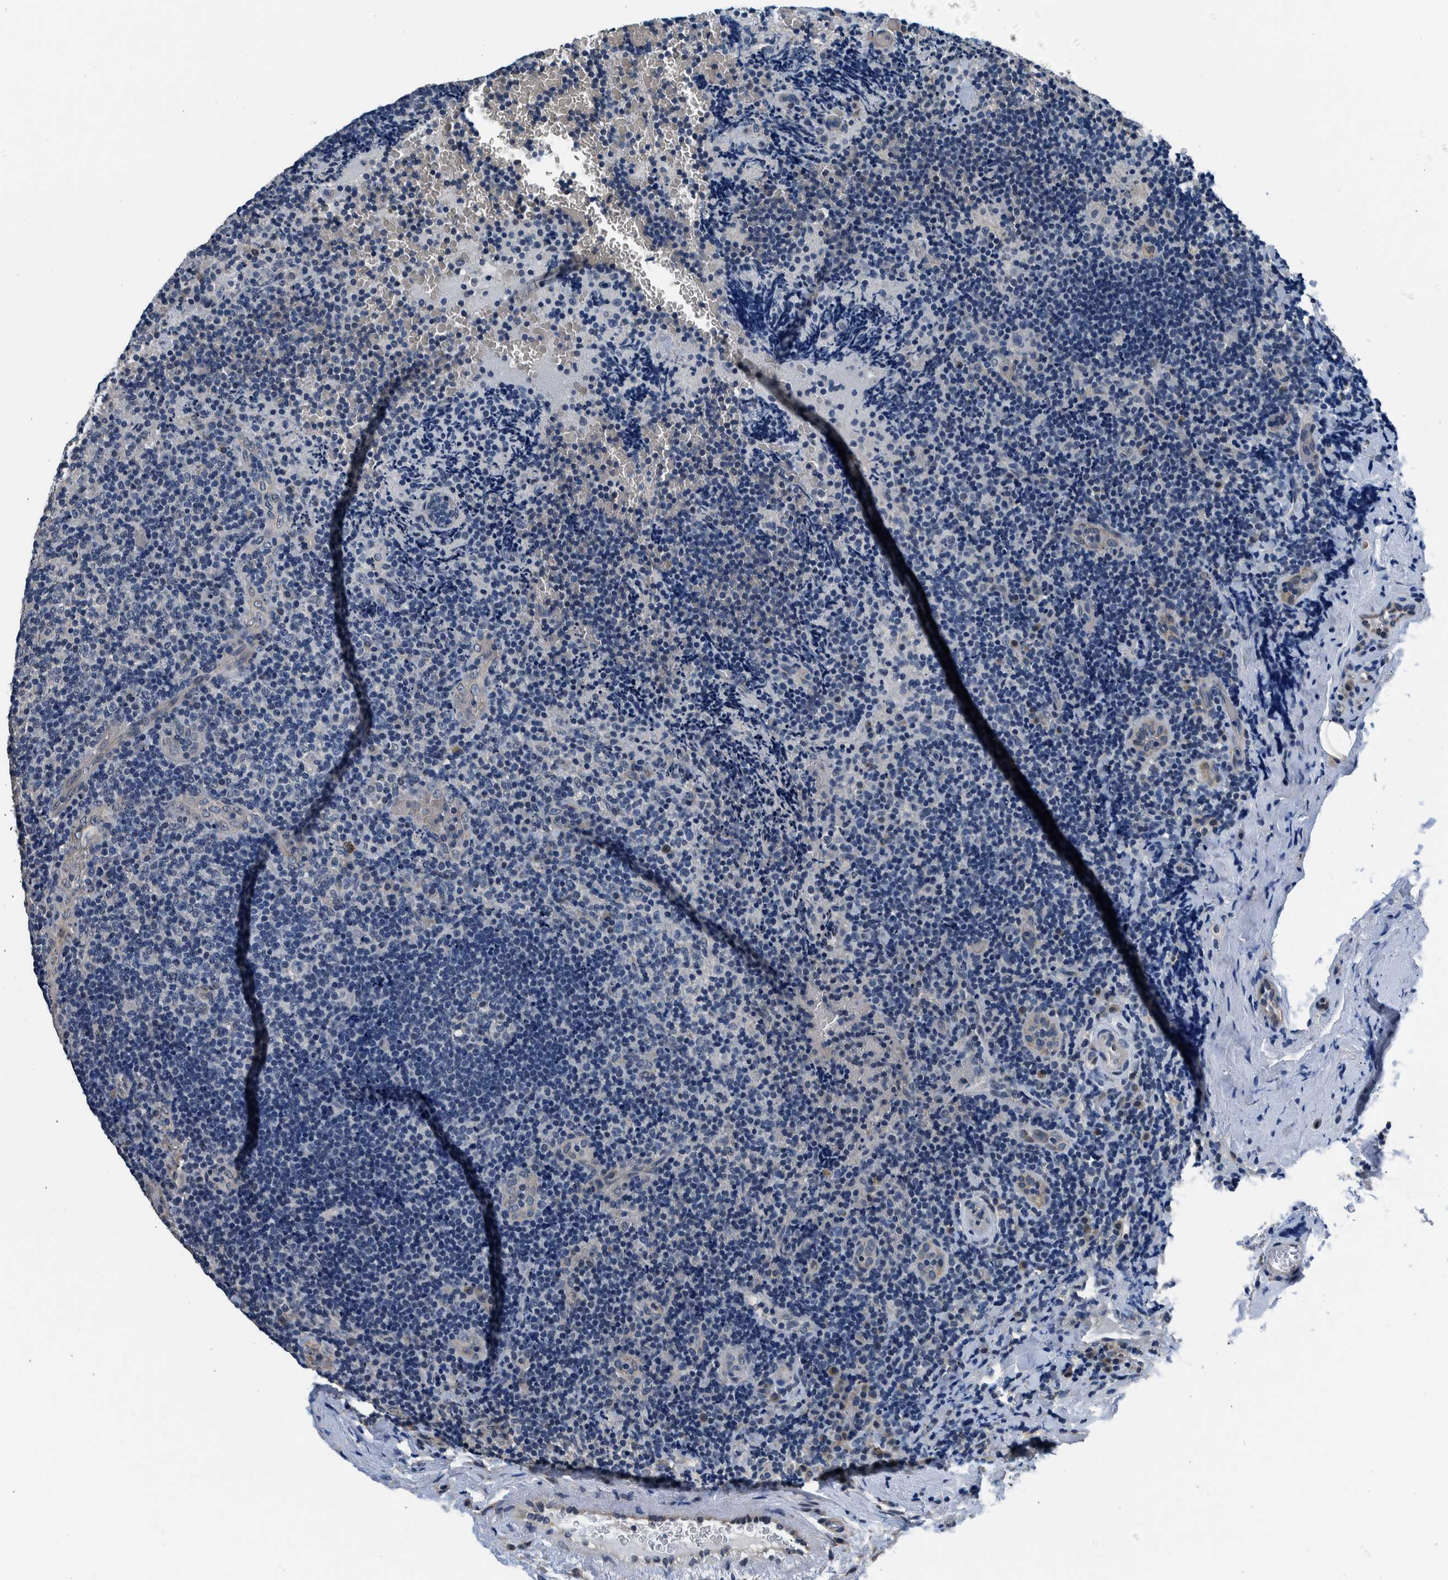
{"staining": {"intensity": "negative", "quantity": "none", "location": "none"}, "tissue": "lymphoma", "cell_type": "Tumor cells", "image_type": "cancer", "snomed": [{"axis": "morphology", "description": "Malignant lymphoma, non-Hodgkin's type, High grade"}, {"axis": "topography", "description": "Tonsil"}], "caption": "This is an IHC photomicrograph of high-grade malignant lymphoma, non-Hodgkin's type. There is no staining in tumor cells.", "gene": "NIBAN2", "patient": {"sex": "female", "age": 36}}